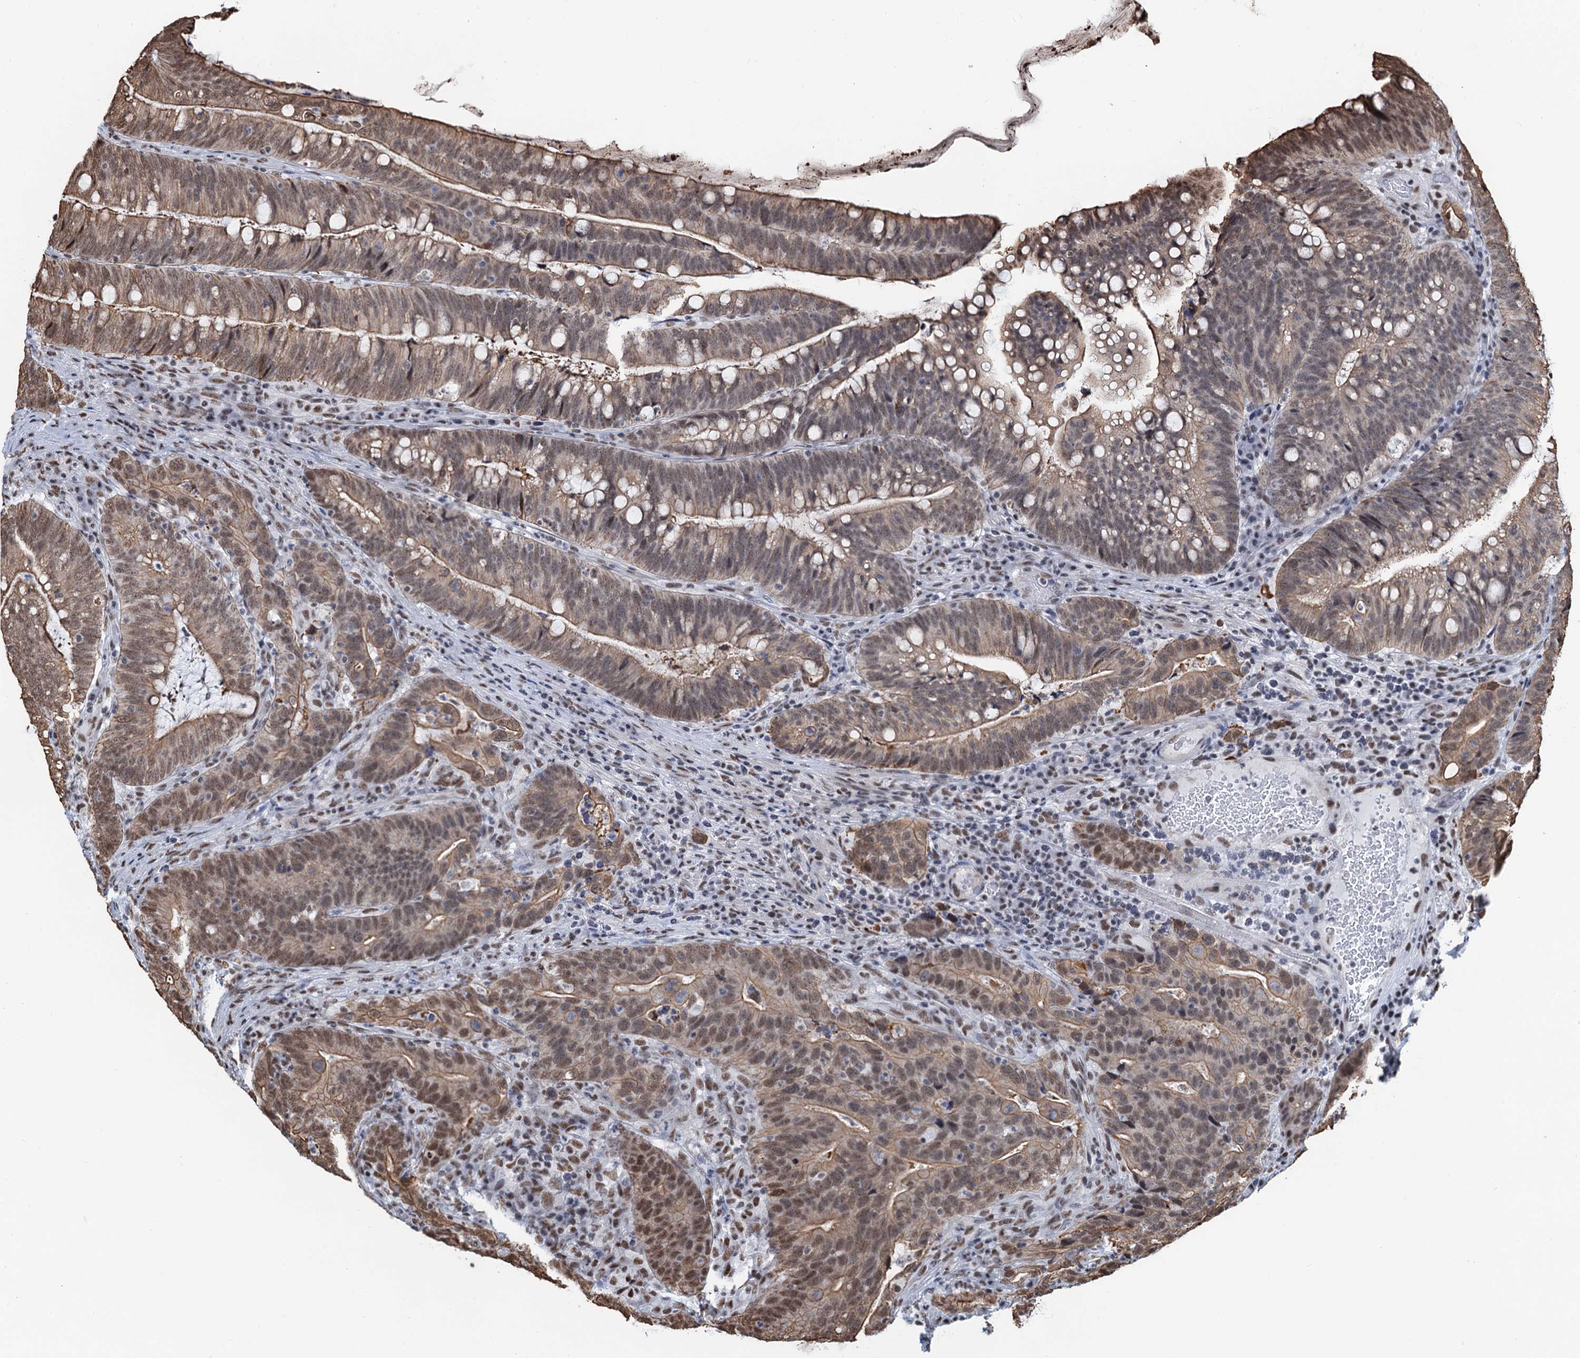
{"staining": {"intensity": "moderate", "quantity": ">75%", "location": "cytoplasmic/membranous,nuclear"}, "tissue": "colorectal cancer", "cell_type": "Tumor cells", "image_type": "cancer", "snomed": [{"axis": "morphology", "description": "Adenocarcinoma, NOS"}, {"axis": "topography", "description": "Colon"}], "caption": "Immunohistochemistry micrograph of human colorectal cancer (adenocarcinoma) stained for a protein (brown), which exhibits medium levels of moderate cytoplasmic/membranous and nuclear staining in approximately >75% of tumor cells.", "gene": "ZNF609", "patient": {"sex": "female", "age": 66}}